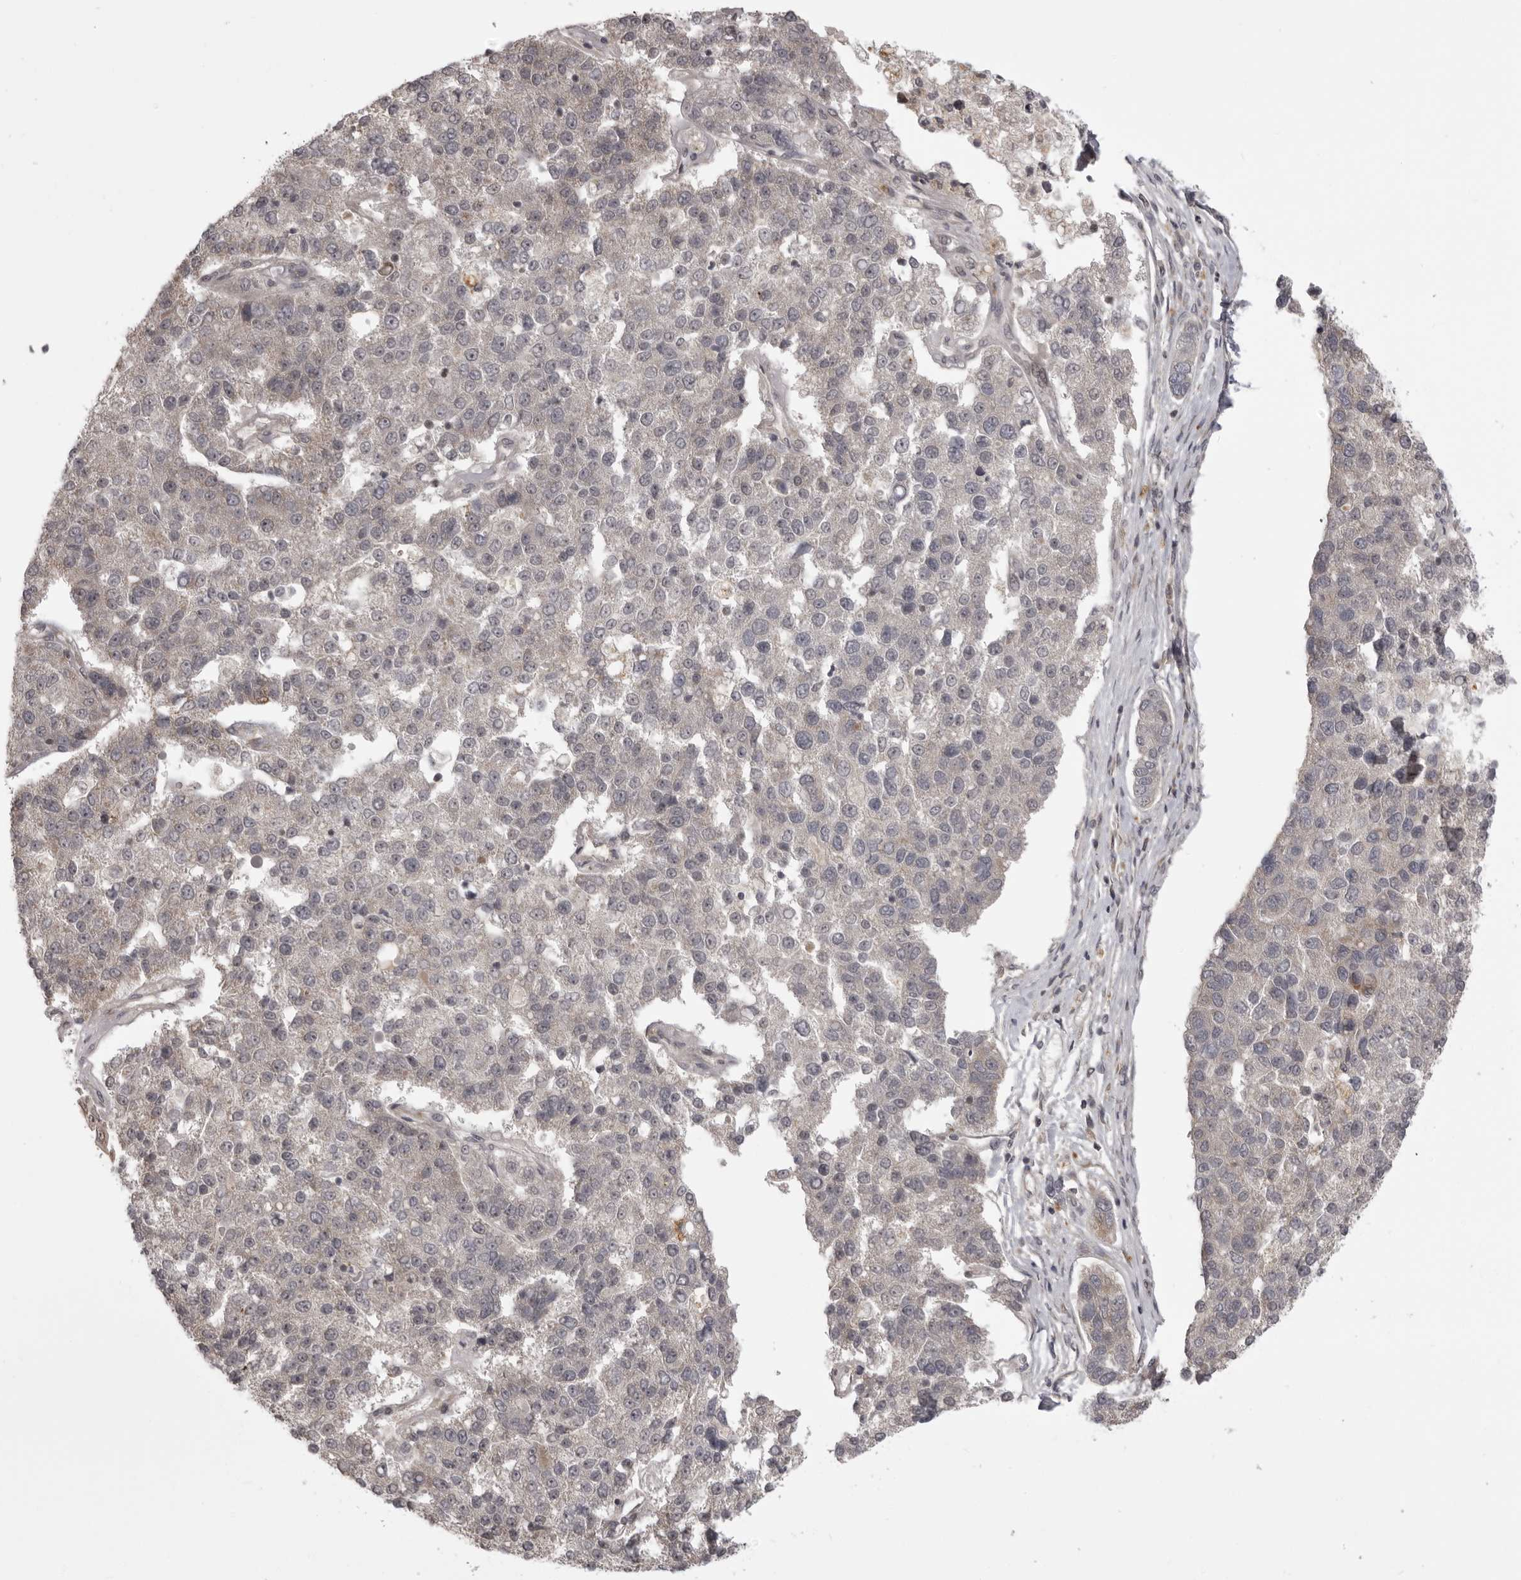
{"staining": {"intensity": "negative", "quantity": "none", "location": "none"}, "tissue": "pancreatic cancer", "cell_type": "Tumor cells", "image_type": "cancer", "snomed": [{"axis": "morphology", "description": "Adenocarcinoma, NOS"}, {"axis": "topography", "description": "Pancreas"}], "caption": "Protein analysis of pancreatic cancer (adenocarcinoma) reveals no significant positivity in tumor cells.", "gene": "C1orf109", "patient": {"sex": "female", "age": 61}}